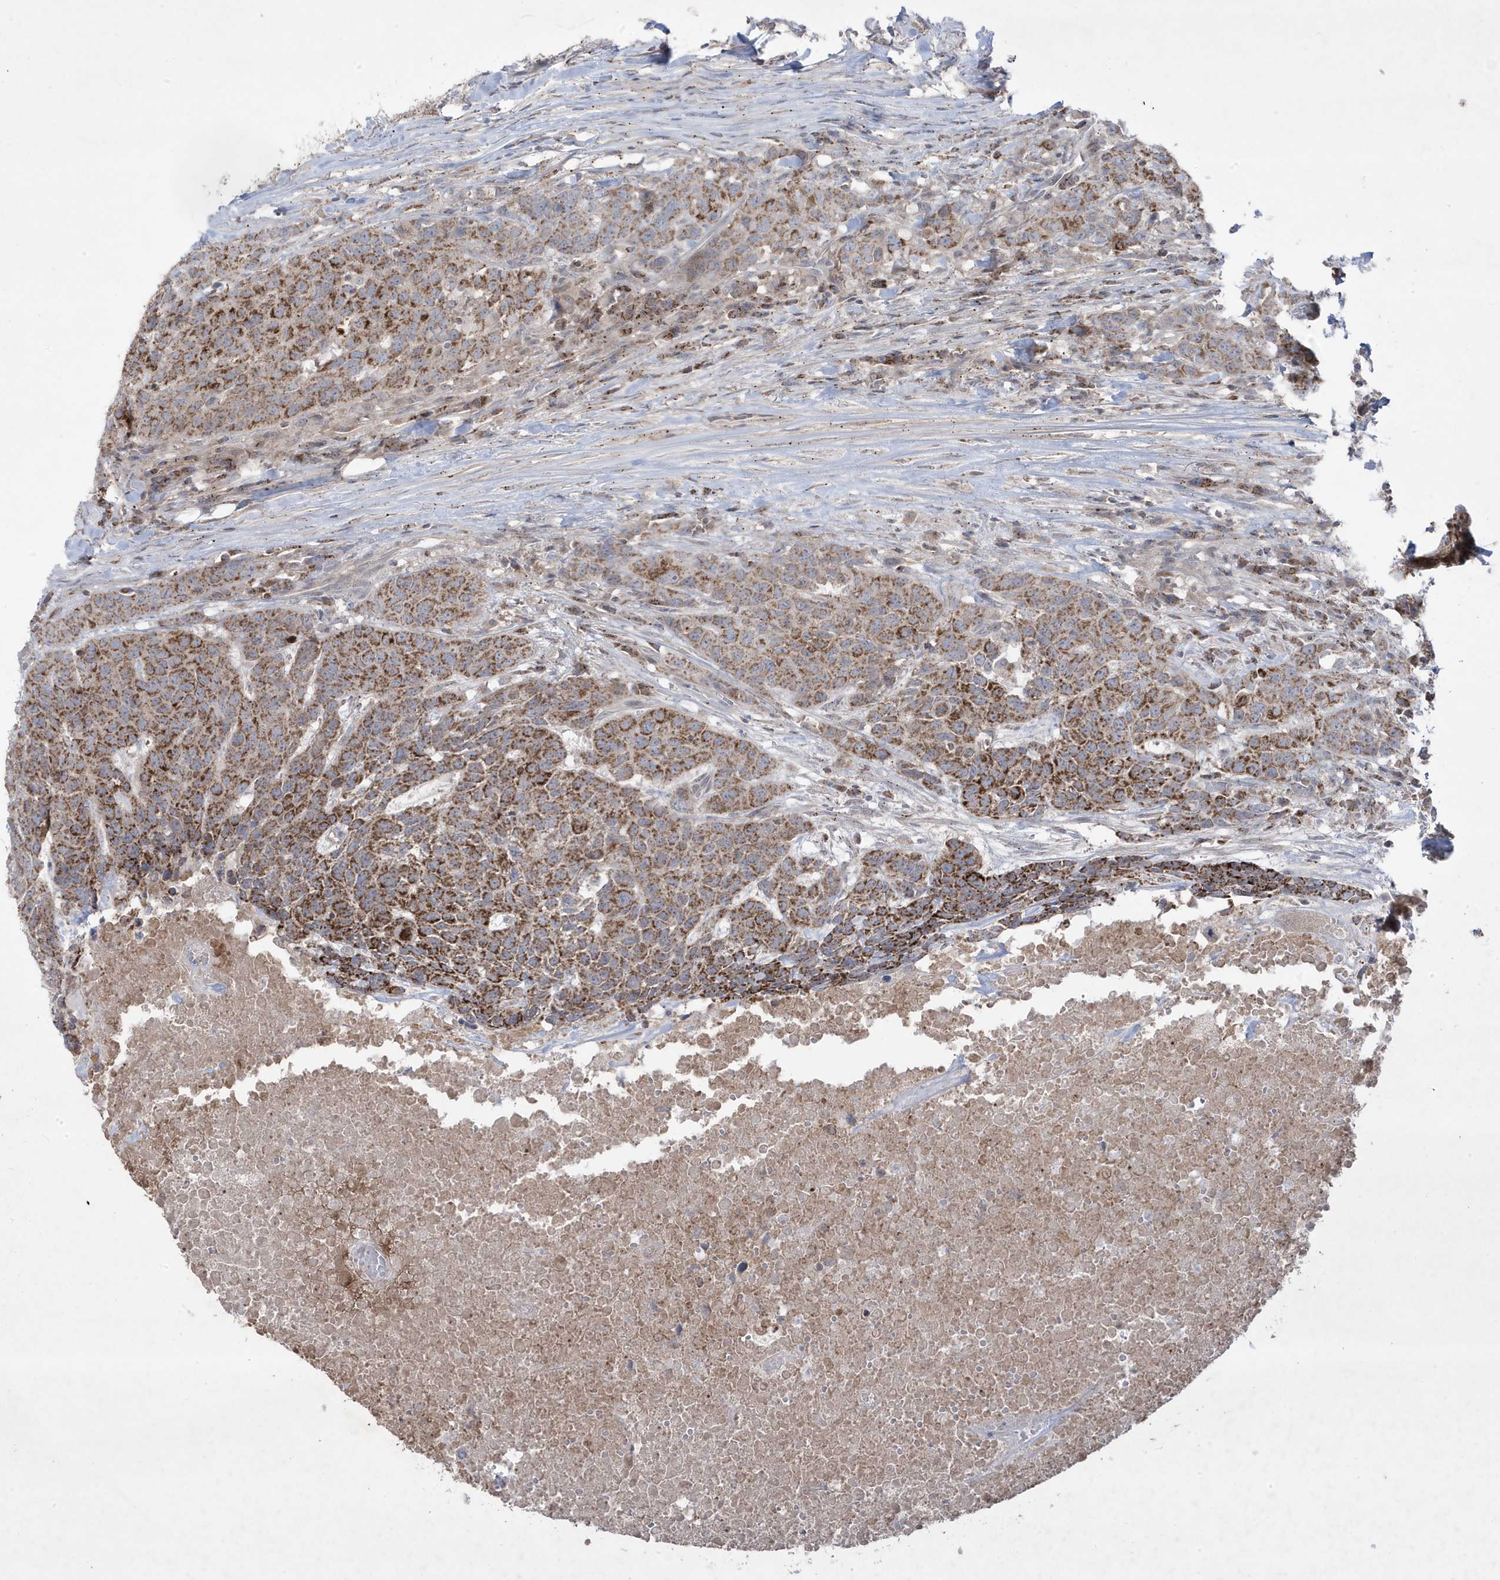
{"staining": {"intensity": "moderate", "quantity": ">75%", "location": "cytoplasmic/membranous"}, "tissue": "head and neck cancer", "cell_type": "Tumor cells", "image_type": "cancer", "snomed": [{"axis": "morphology", "description": "Squamous cell carcinoma, NOS"}, {"axis": "topography", "description": "Head-Neck"}], "caption": "Immunohistochemical staining of head and neck cancer (squamous cell carcinoma) reveals medium levels of moderate cytoplasmic/membranous staining in about >75% of tumor cells.", "gene": "ADAMTSL3", "patient": {"sex": "male", "age": 66}}